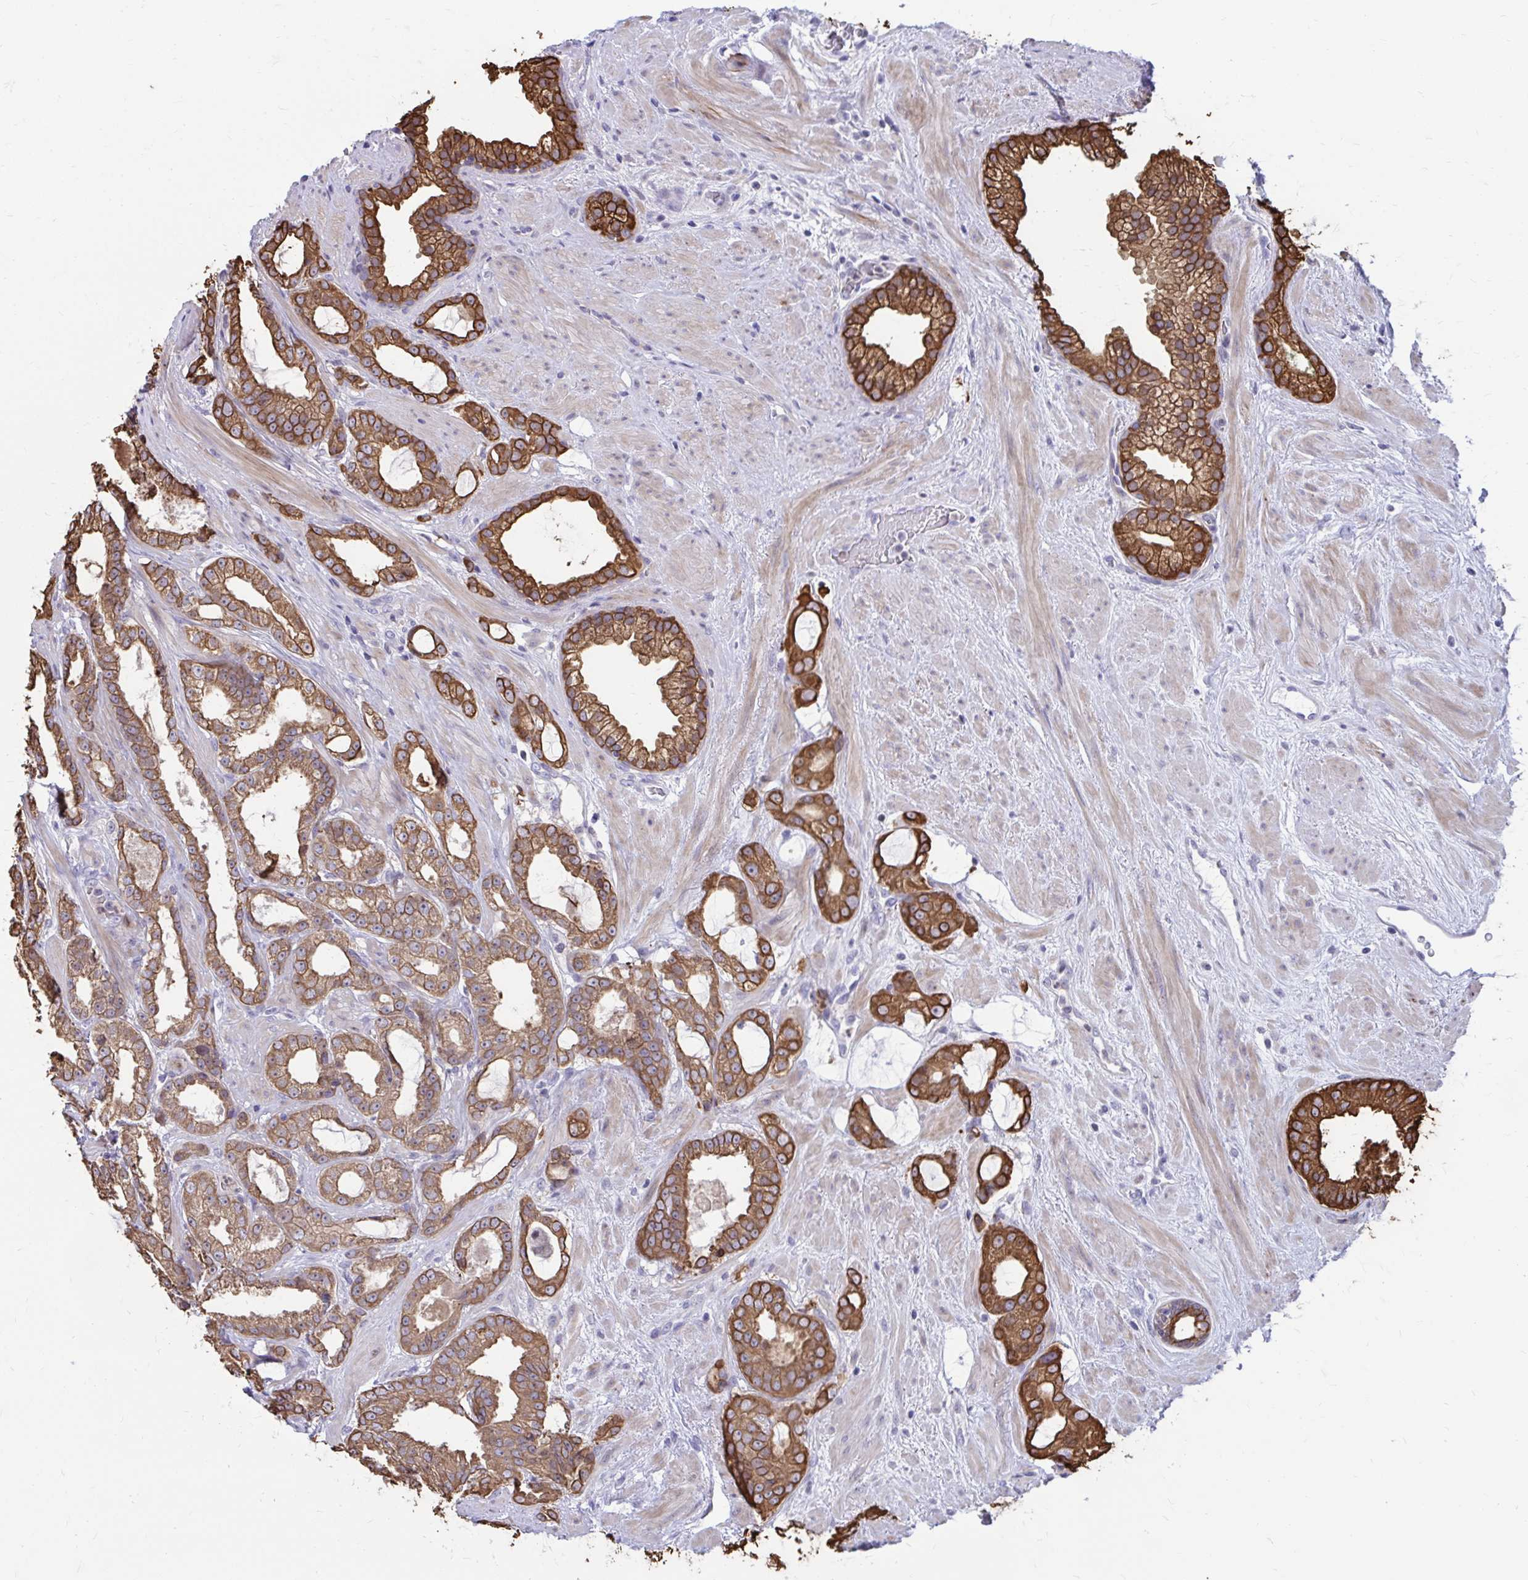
{"staining": {"intensity": "moderate", "quantity": ">75%", "location": "cytoplasmic/membranous"}, "tissue": "prostate cancer", "cell_type": "Tumor cells", "image_type": "cancer", "snomed": [{"axis": "morphology", "description": "Adenocarcinoma, High grade"}, {"axis": "topography", "description": "Prostate"}], "caption": "Moderate cytoplasmic/membranous protein expression is appreciated in about >75% of tumor cells in prostate cancer (high-grade adenocarcinoma).", "gene": "ANKRD30B", "patient": {"sex": "male", "age": 65}}